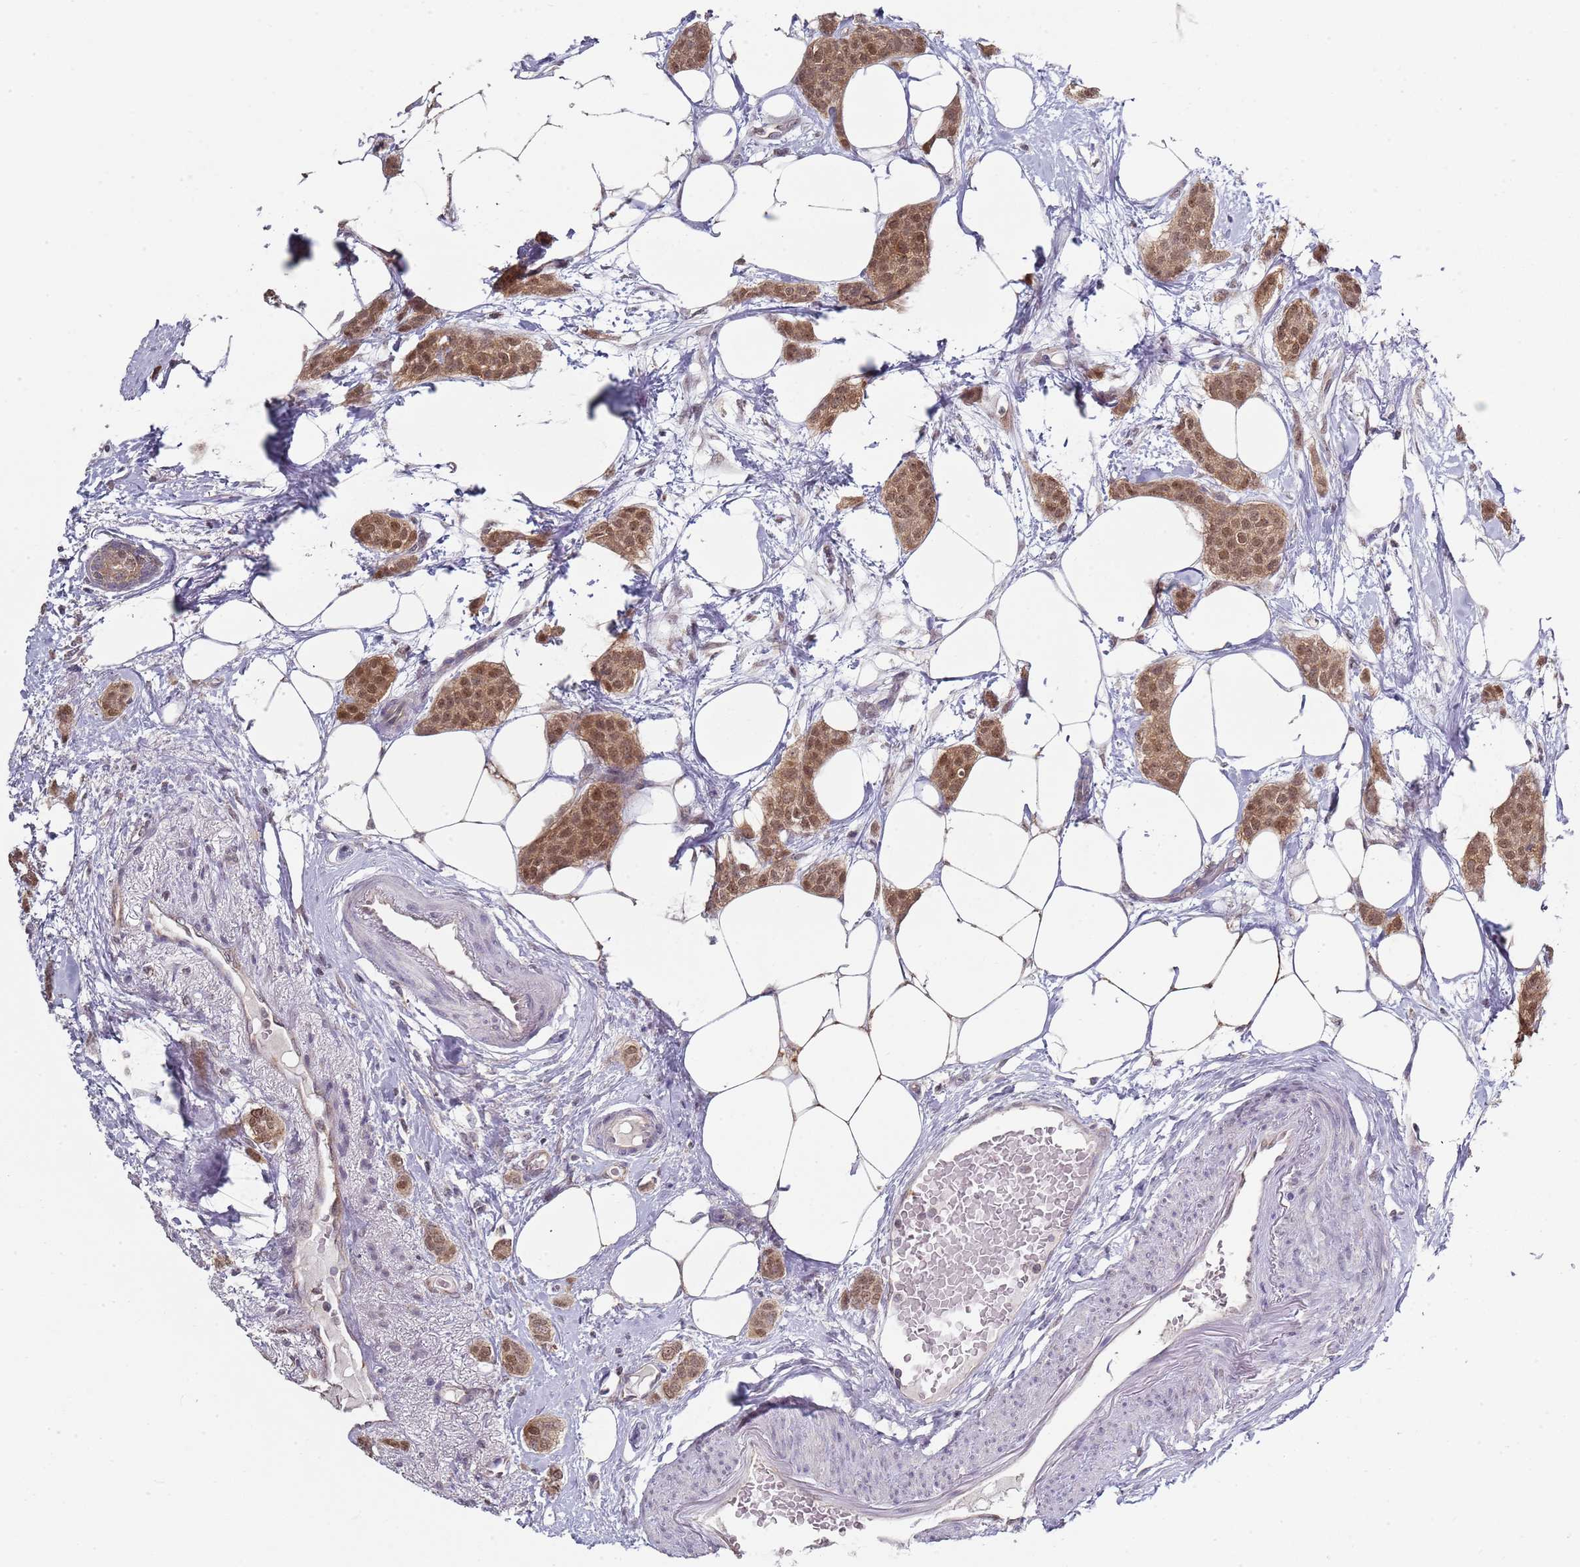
{"staining": {"intensity": "moderate", "quantity": ">75%", "location": "cytoplasmic/membranous,nuclear"}, "tissue": "breast cancer", "cell_type": "Tumor cells", "image_type": "cancer", "snomed": [{"axis": "morphology", "description": "Duct carcinoma"}, {"axis": "topography", "description": "Breast"}], "caption": "A brown stain highlights moderate cytoplasmic/membranous and nuclear staining of a protein in invasive ductal carcinoma (breast) tumor cells. The staining is performed using DAB brown chromogen to label protein expression. The nuclei are counter-stained blue using hematoxylin.", "gene": "SMARCAL1", "patient": {"sex": "female", "age": 72}}